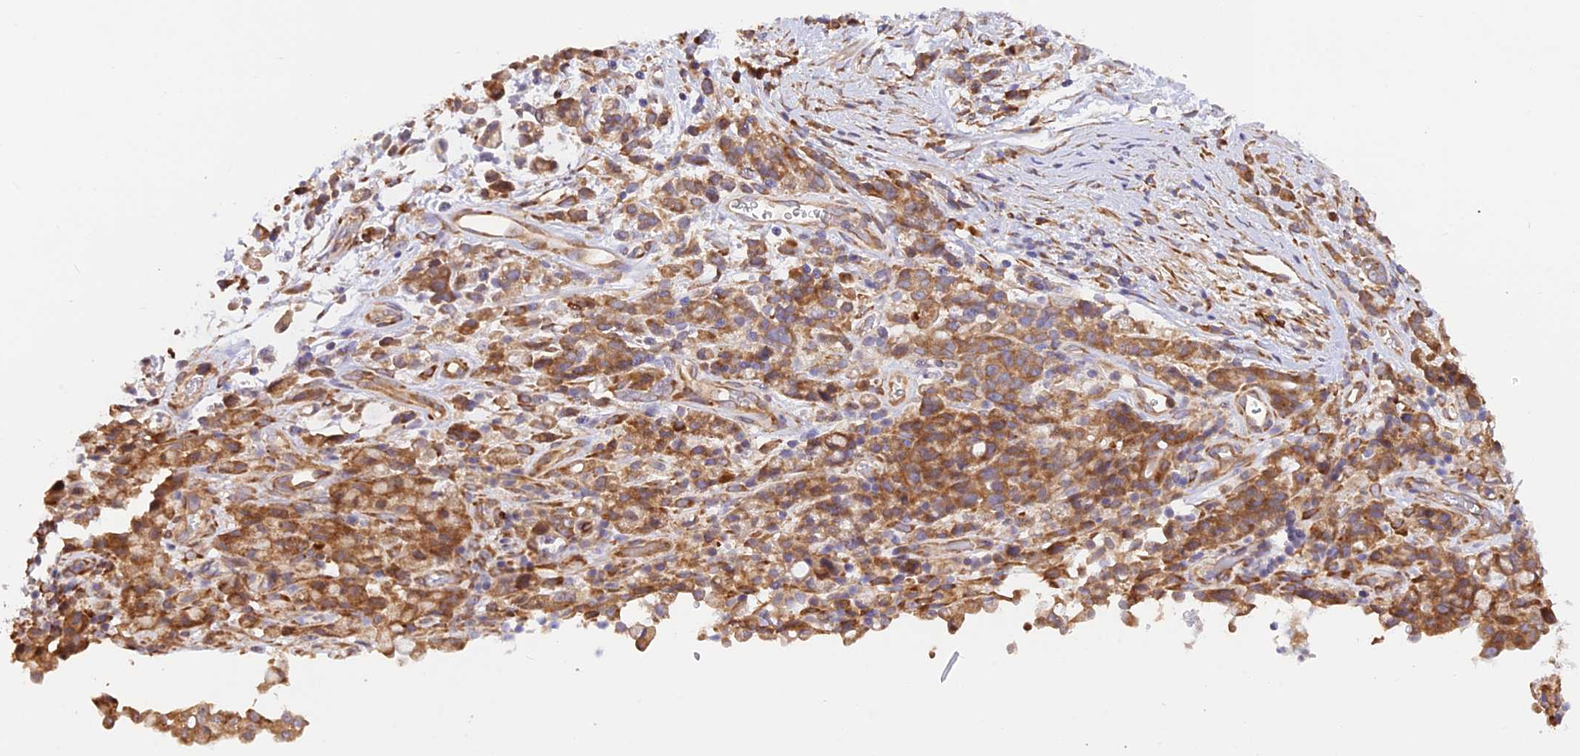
{"staining": {"intensity": "moderate", "quantity": ">75%", "location": "cytoplasmic/membranous"}, "tissue": "stomach cancer", "cell_type": "Tumor cells", "image_type": "cancer", "snomed": [{"axis": "morphology", "description": "Adenocarcinoma, NOS"}, {"axis": "topography", "description": "Stomach"}], "caption": "High-magnification brightfield microscopy of stomach adenocarcinoma stained with DAB (3,3'-diaminobenzidine) (brown) and counterstained with hematoxylin (blue). tumor cells exhibit moderate cytoplasmic/membranous positivity is present in approximately>75% of cells. (Brightfield microscopy of DAB IHC at high magnification).", "gene": "RPL5", "patient": {"sex": "female", "age": 60}}